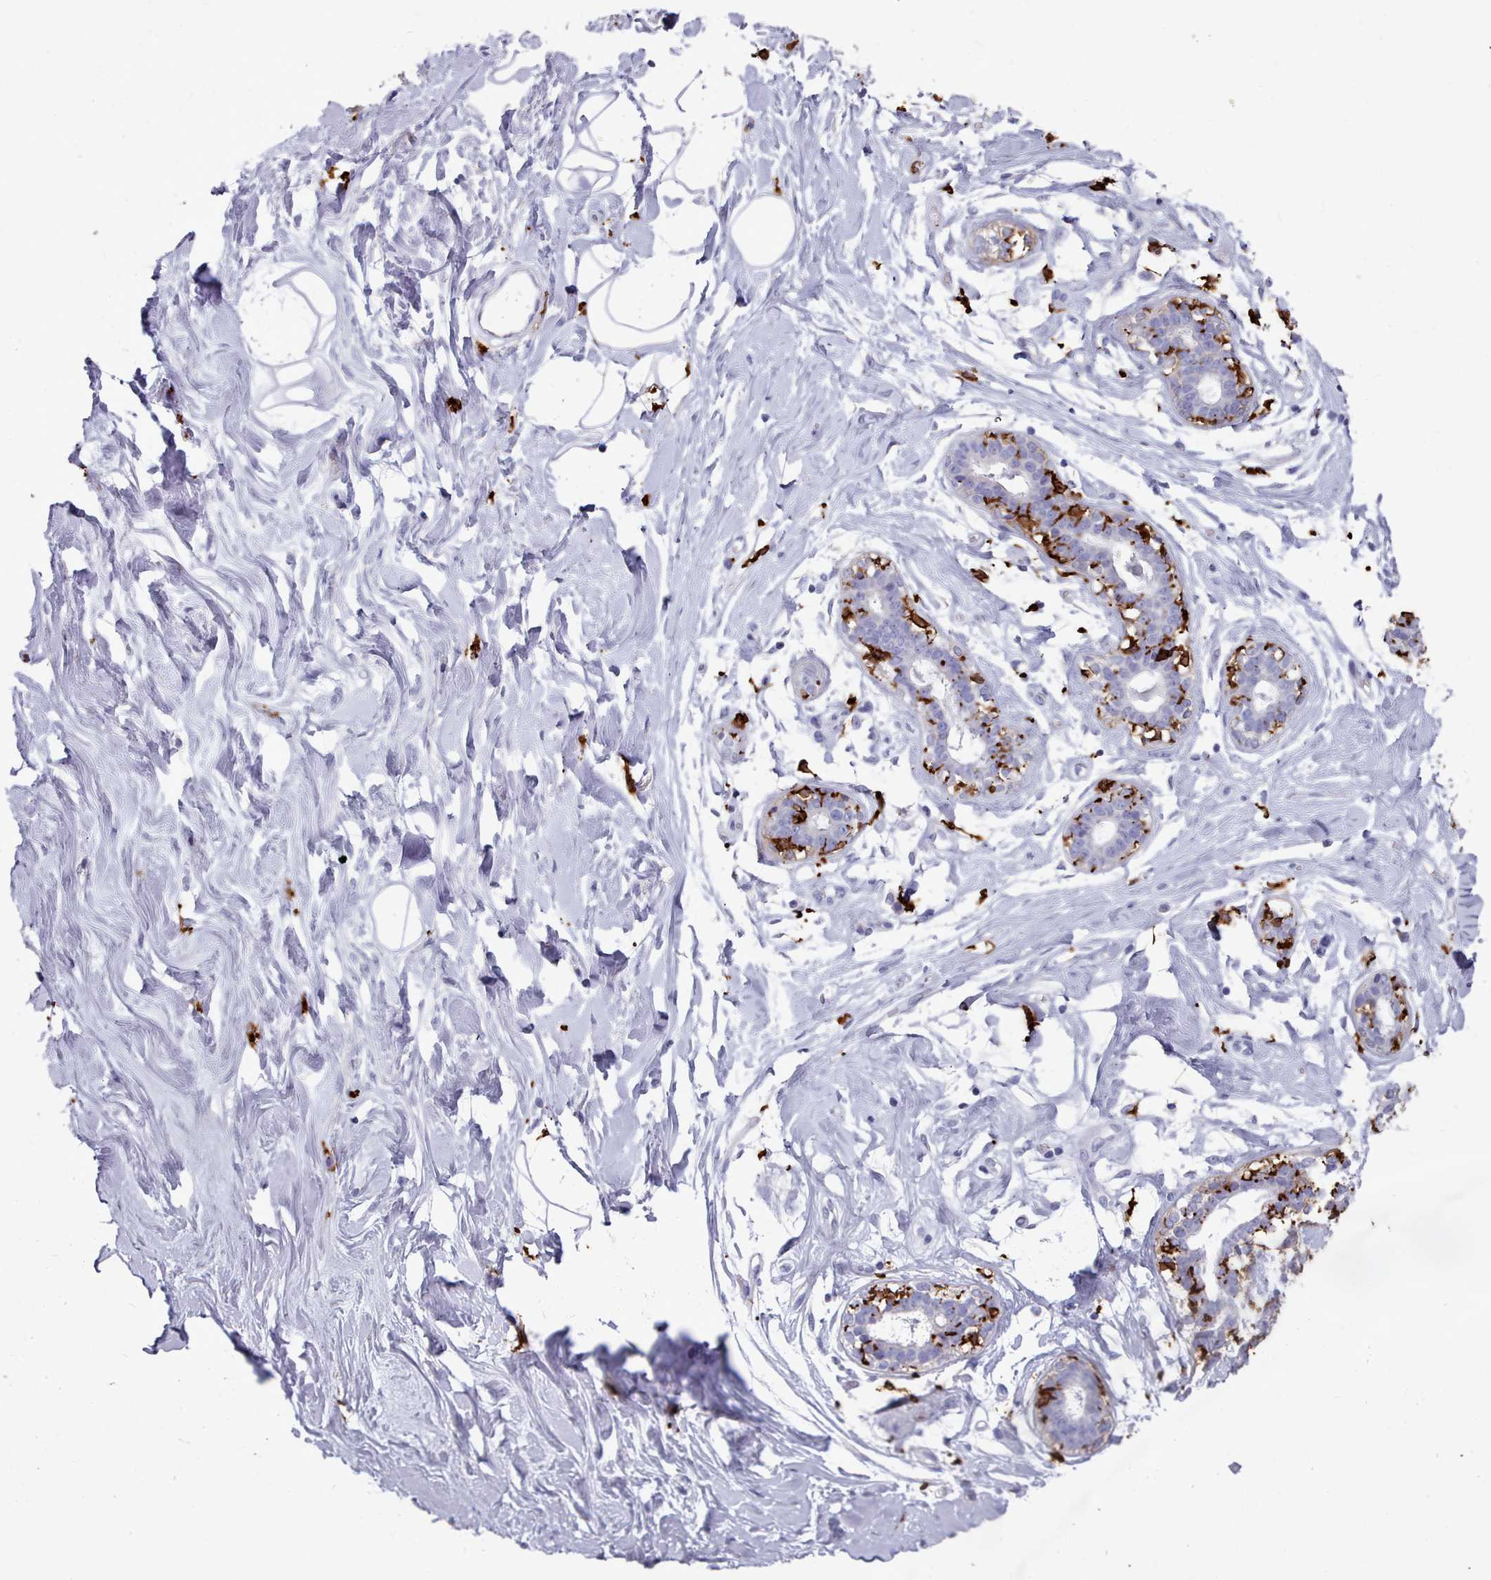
{"staining": {"intensity": "negative", "quantity": "none", "location": "none"}, "tissue": "adipose tissue", "cell_type": "Adipocytes", "image_type": "normal", "snomed": [{"axis": "morphology", "description": "Normal tissue, NOS"}, {"axis": "topography", "description": "Breast"}], "caption": "Adipose tissue was stained to show a protein in brown. There is no significant staining in adipocytes. Nuclei are stained in blue.", "gene": "AIF1", "patient": {"sex": "female", "age": 26}}